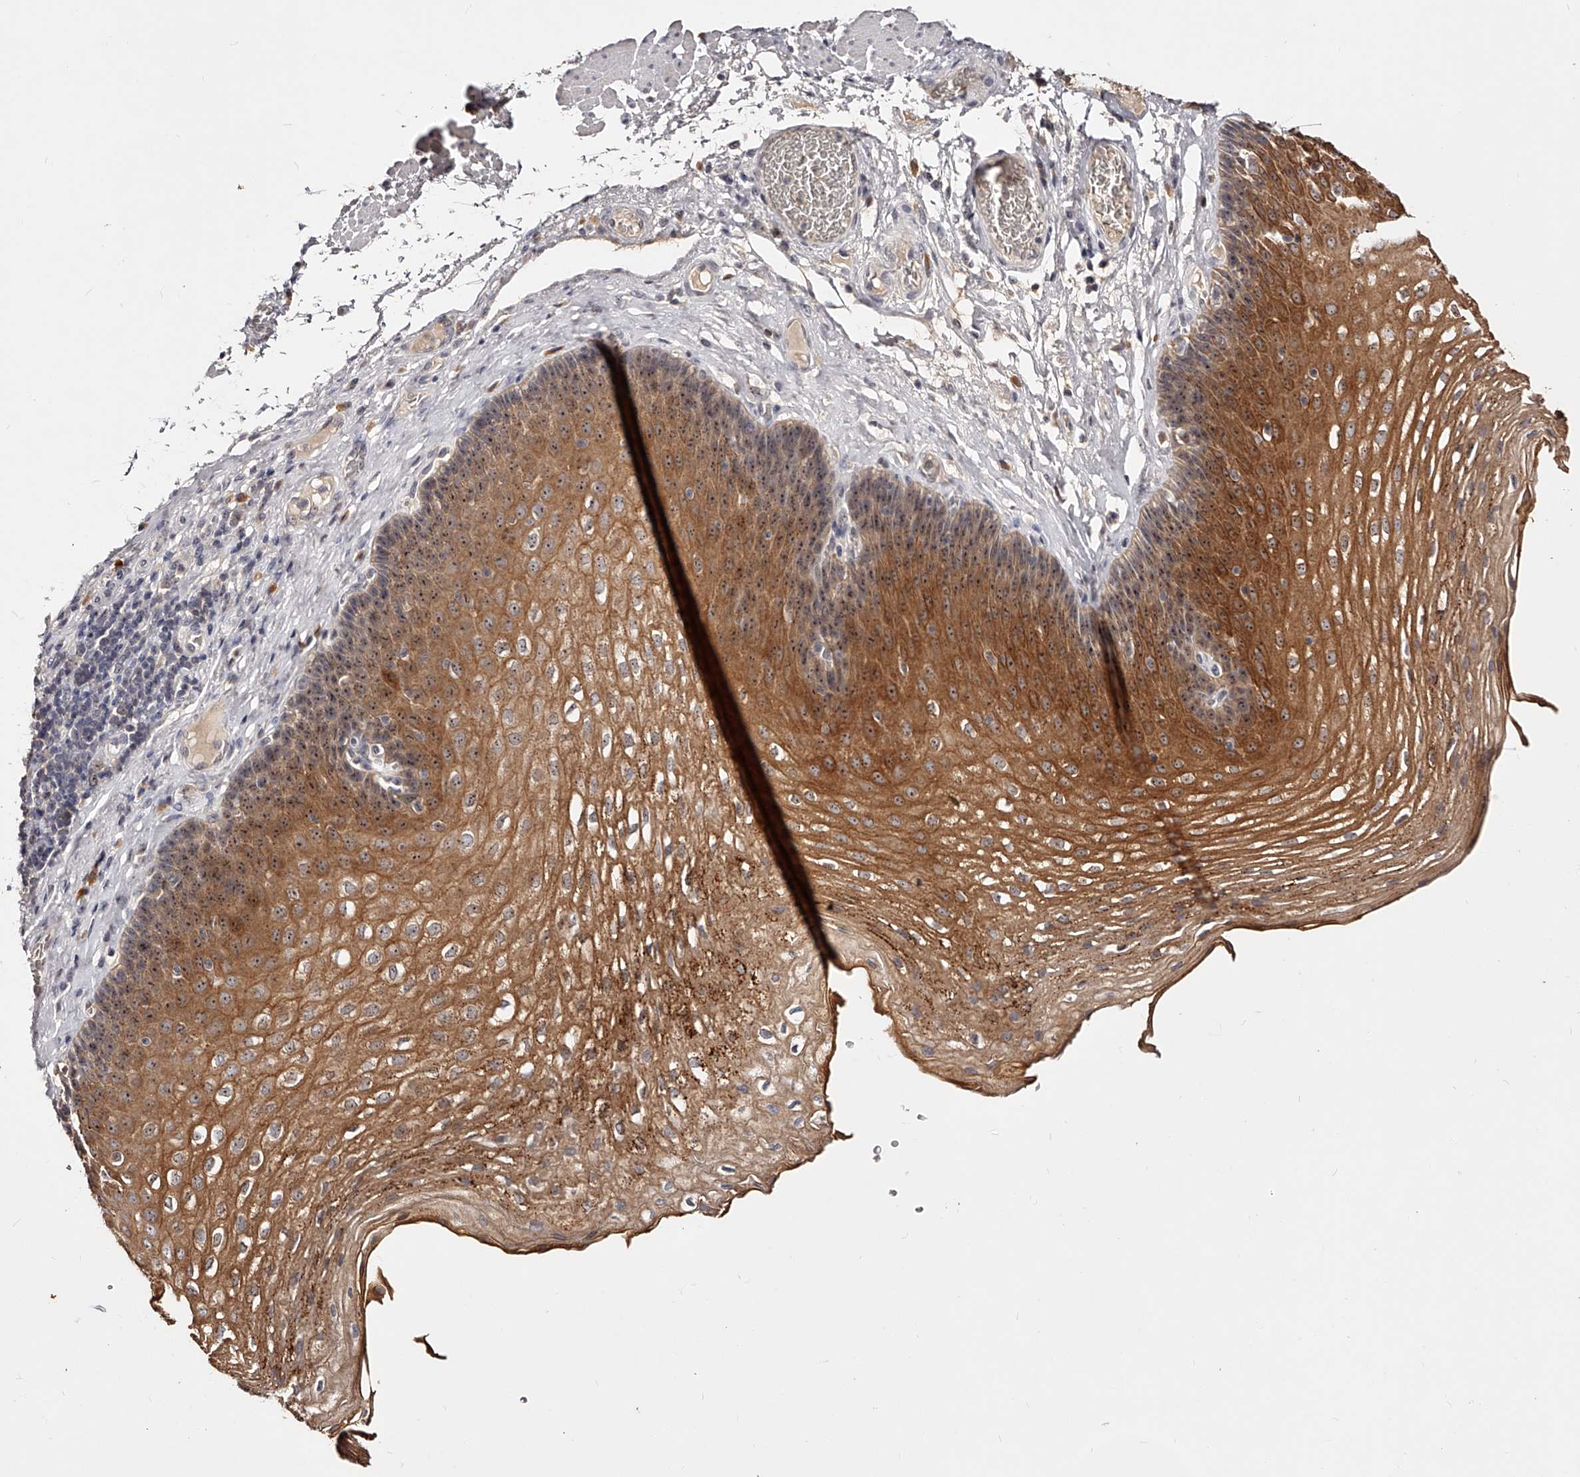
{"staining": {"intensity": "moderate", "quantity": ">75%", "location": "cytoplasmic/membranous,nuclear"}, "tissue": "esophagus", "cell_type": "Squamous epithelial cells", "image_type": "normal", "snomed": [{"axis": "morphology", "description": "Normal tissue, NOS"}, {"axis": "topography", "description": "Esophagus"}], "caption": "Immunohistochemical staining of normal human esophagus reveals medium levels of moderate cytoplasmic/membranous,nuclear staining in about >75% of squamous epithelial cells. The protein of interest is stained brown, and the nuclei are stained in blue (DAB IHC with brightfield microscopy, high magnification).", "gene": "PHACTR1", "patient": {"sex": "female", "age": 66}}